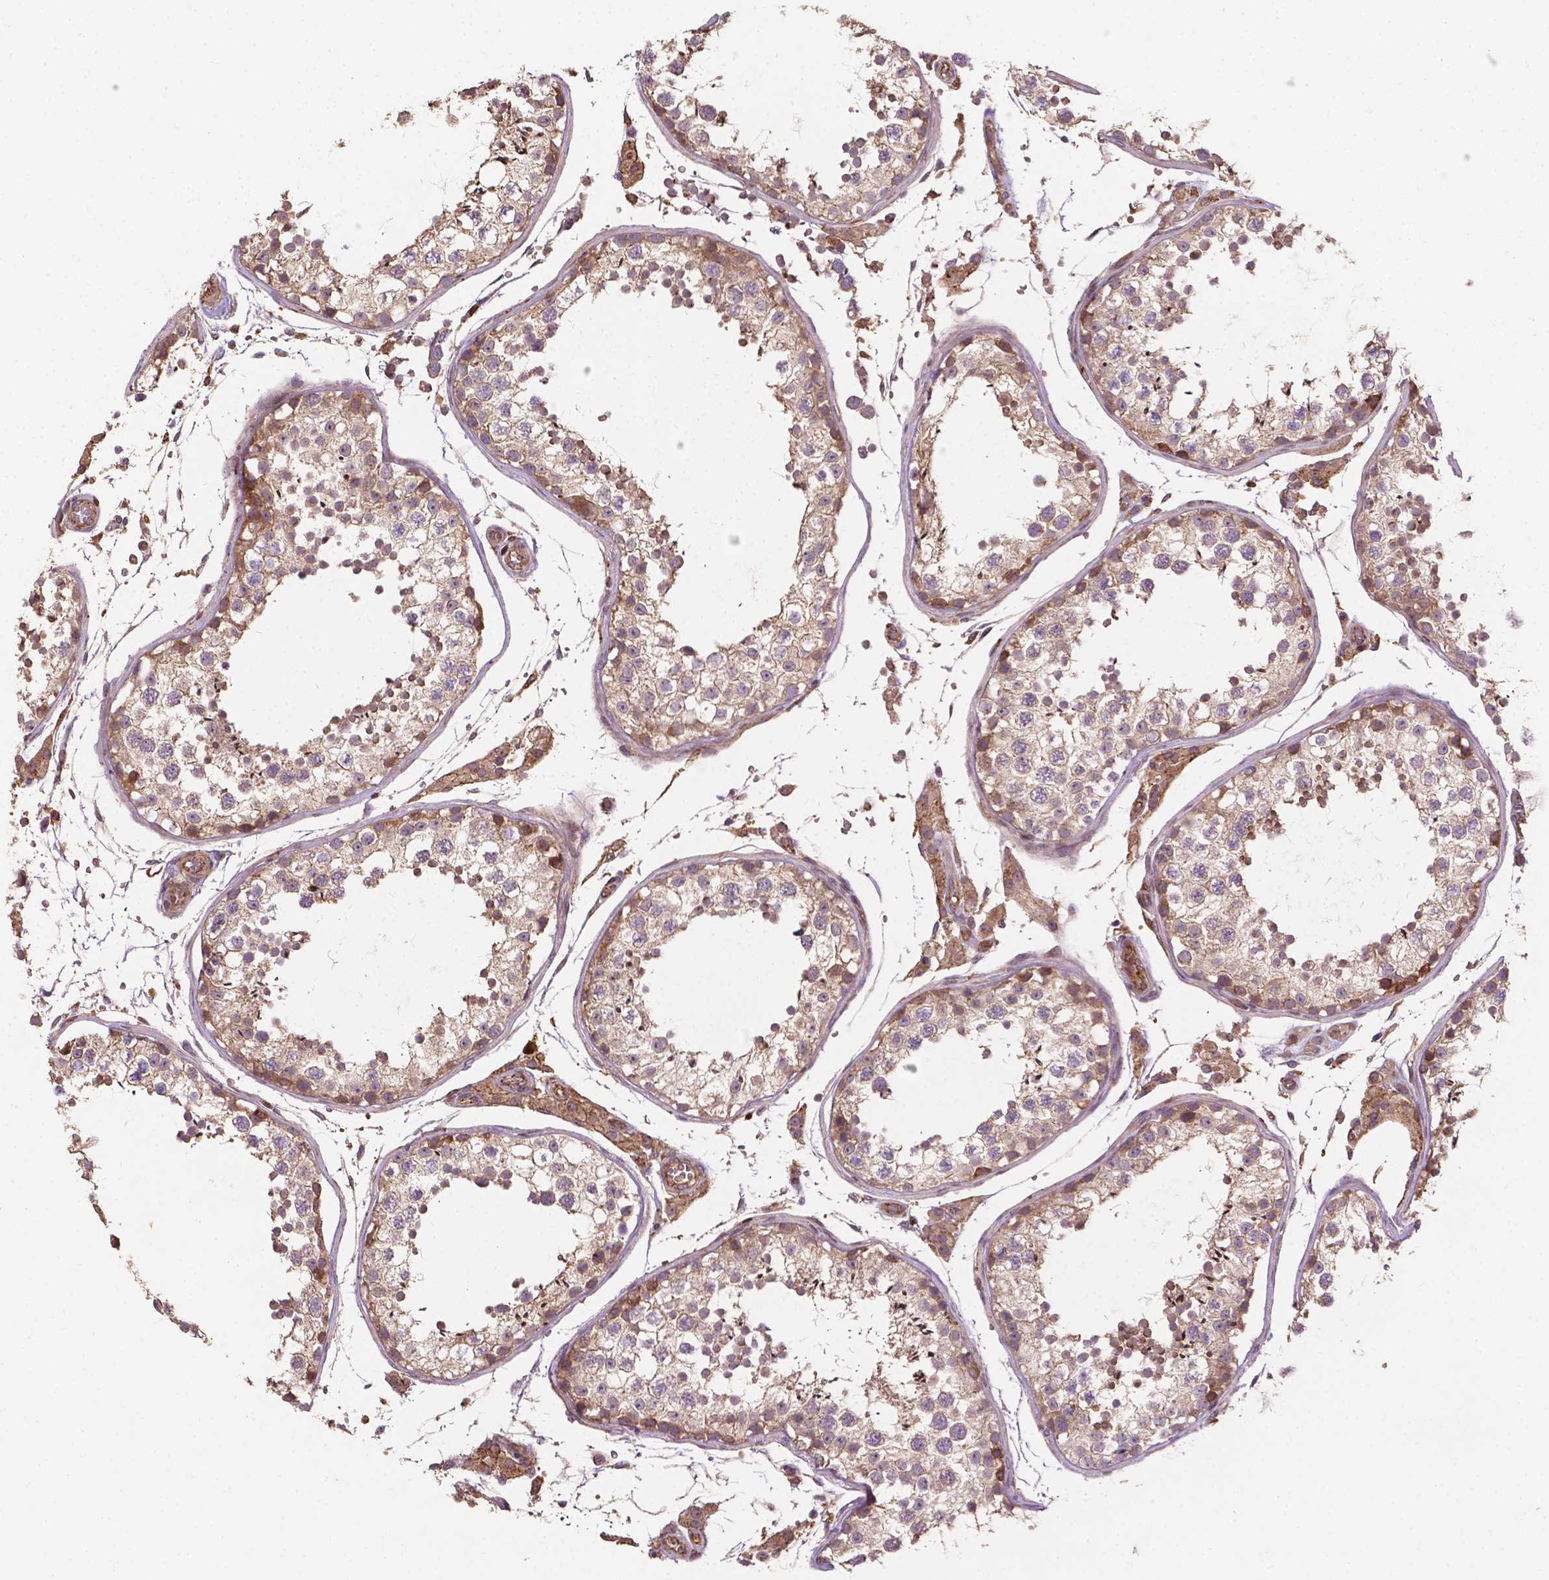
{"staining": {"intensity": "weak", "quantity": ">75%", "location": "cytoplasmic/membranous"}, "tissue": "testis", "cell_type": "Cells in seminiferous ducts", "image_type": "normal", "snomed": [{"axis": "morphology", "description": "Normal tissue, NOS"}, {"axis": "topography", "description": "Testis"}], "caption": "An image of human testis stained for a protein shows weak cytoplasmic/membranous brown staining in cells in seminiferous ducts. The staining was performed using DAB (3,3'-diaminobenzidine), with brown indicating positive protein expression. Nuclei are stained blue with hematoxylin.", "gene": "ZMYND19", "patient": {"sex": "male", "age": 29}}